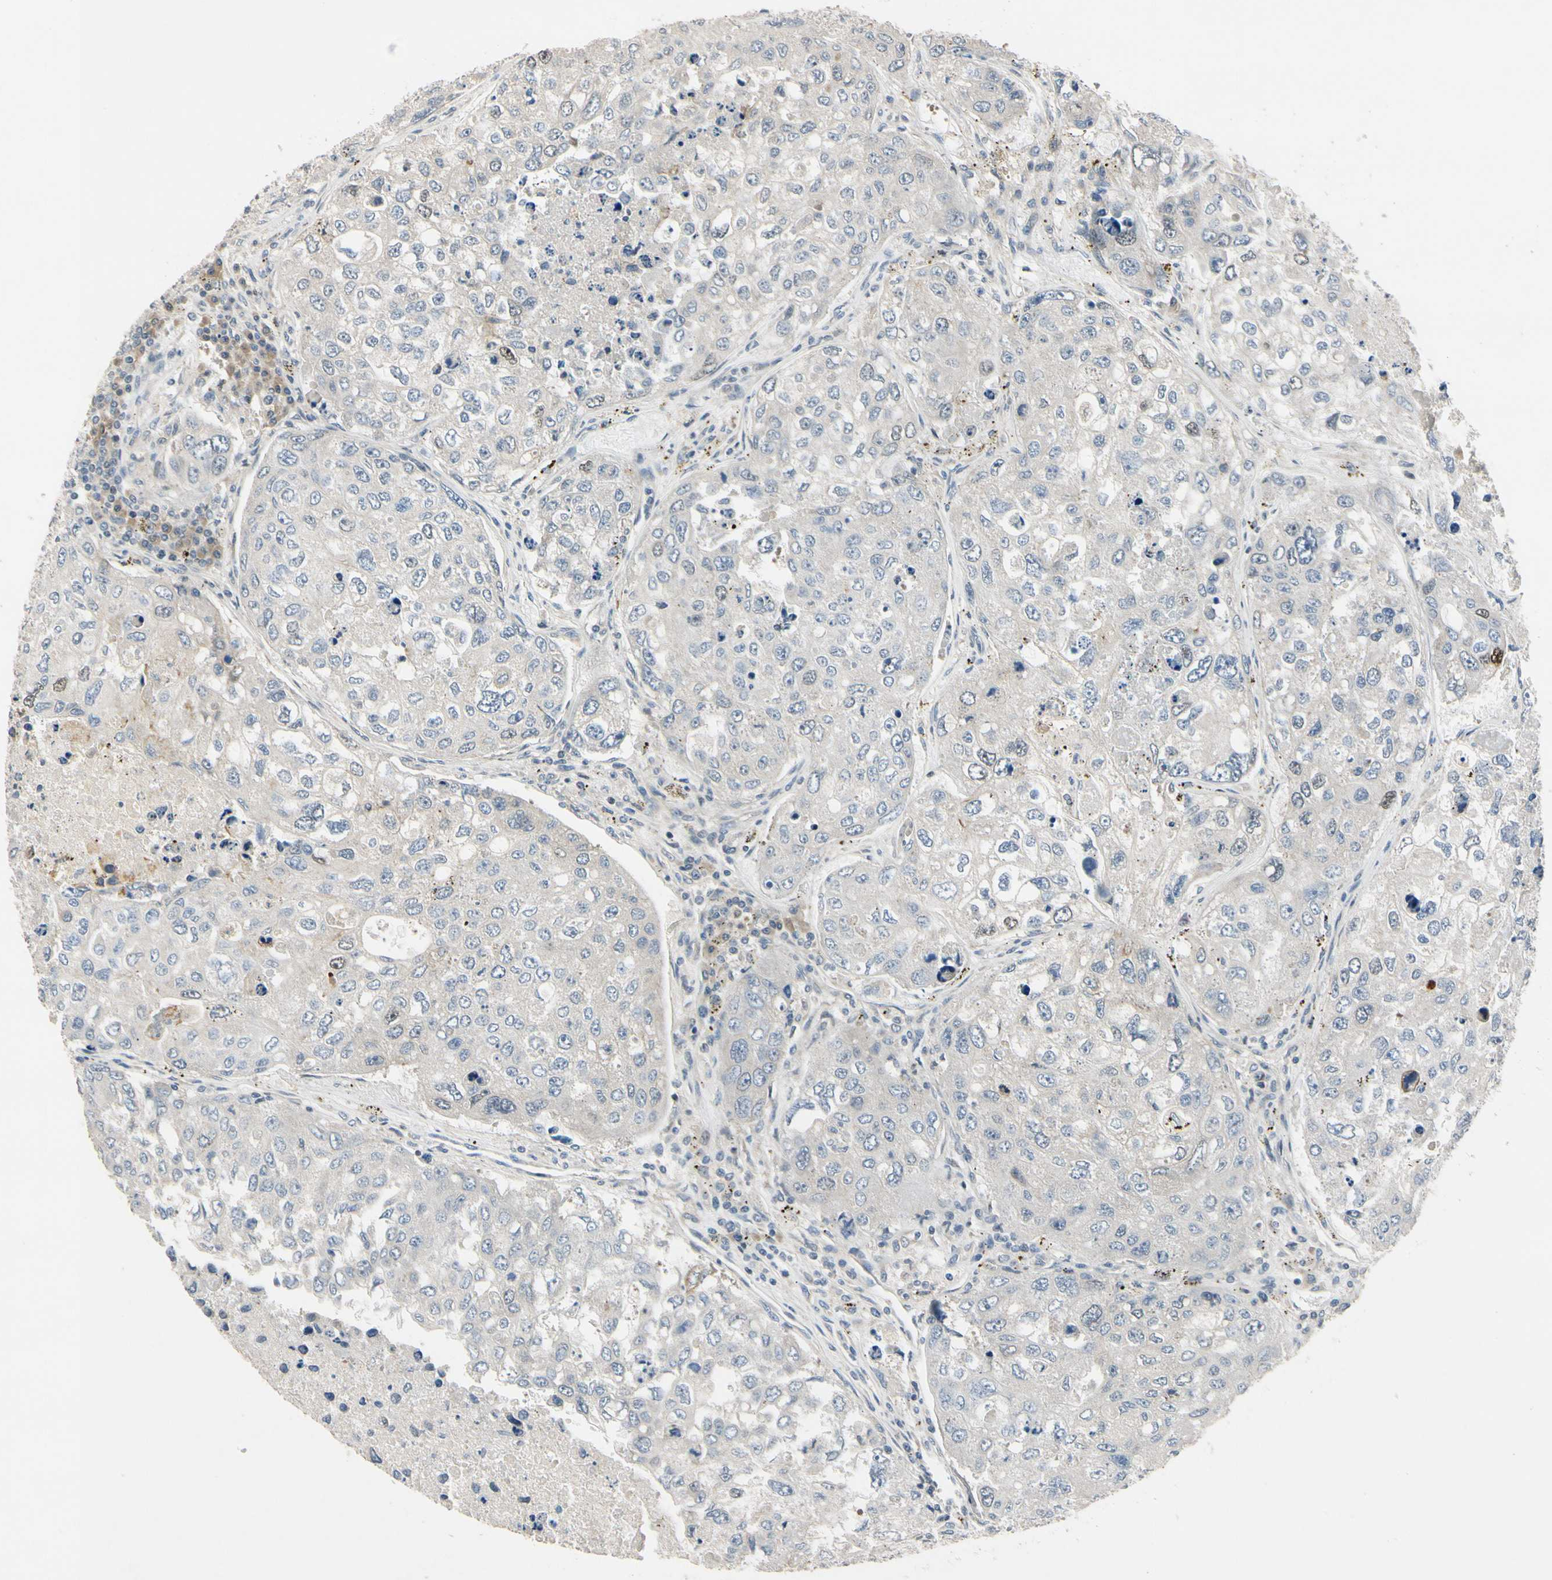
{"staining": {"intensity": "negative", "quantity": "none", "location": "none"}, "tissue": "urothelial cancer", "cell_type": "Tumor cells", "image_type": "cancer", "snomed": [{"axis": "morphology", "description": "Urothelial carcinoma, High grade"}, {"axis": "topography", "description": "Lymph node"}, {"axis": "topography", "description": "Urinary bladder"}], "caption": "Tumor cells show no significant expression in urothelial cancer.", "gene": "RPS6KB2", "patient": {"sex": "male", "age": 51}}